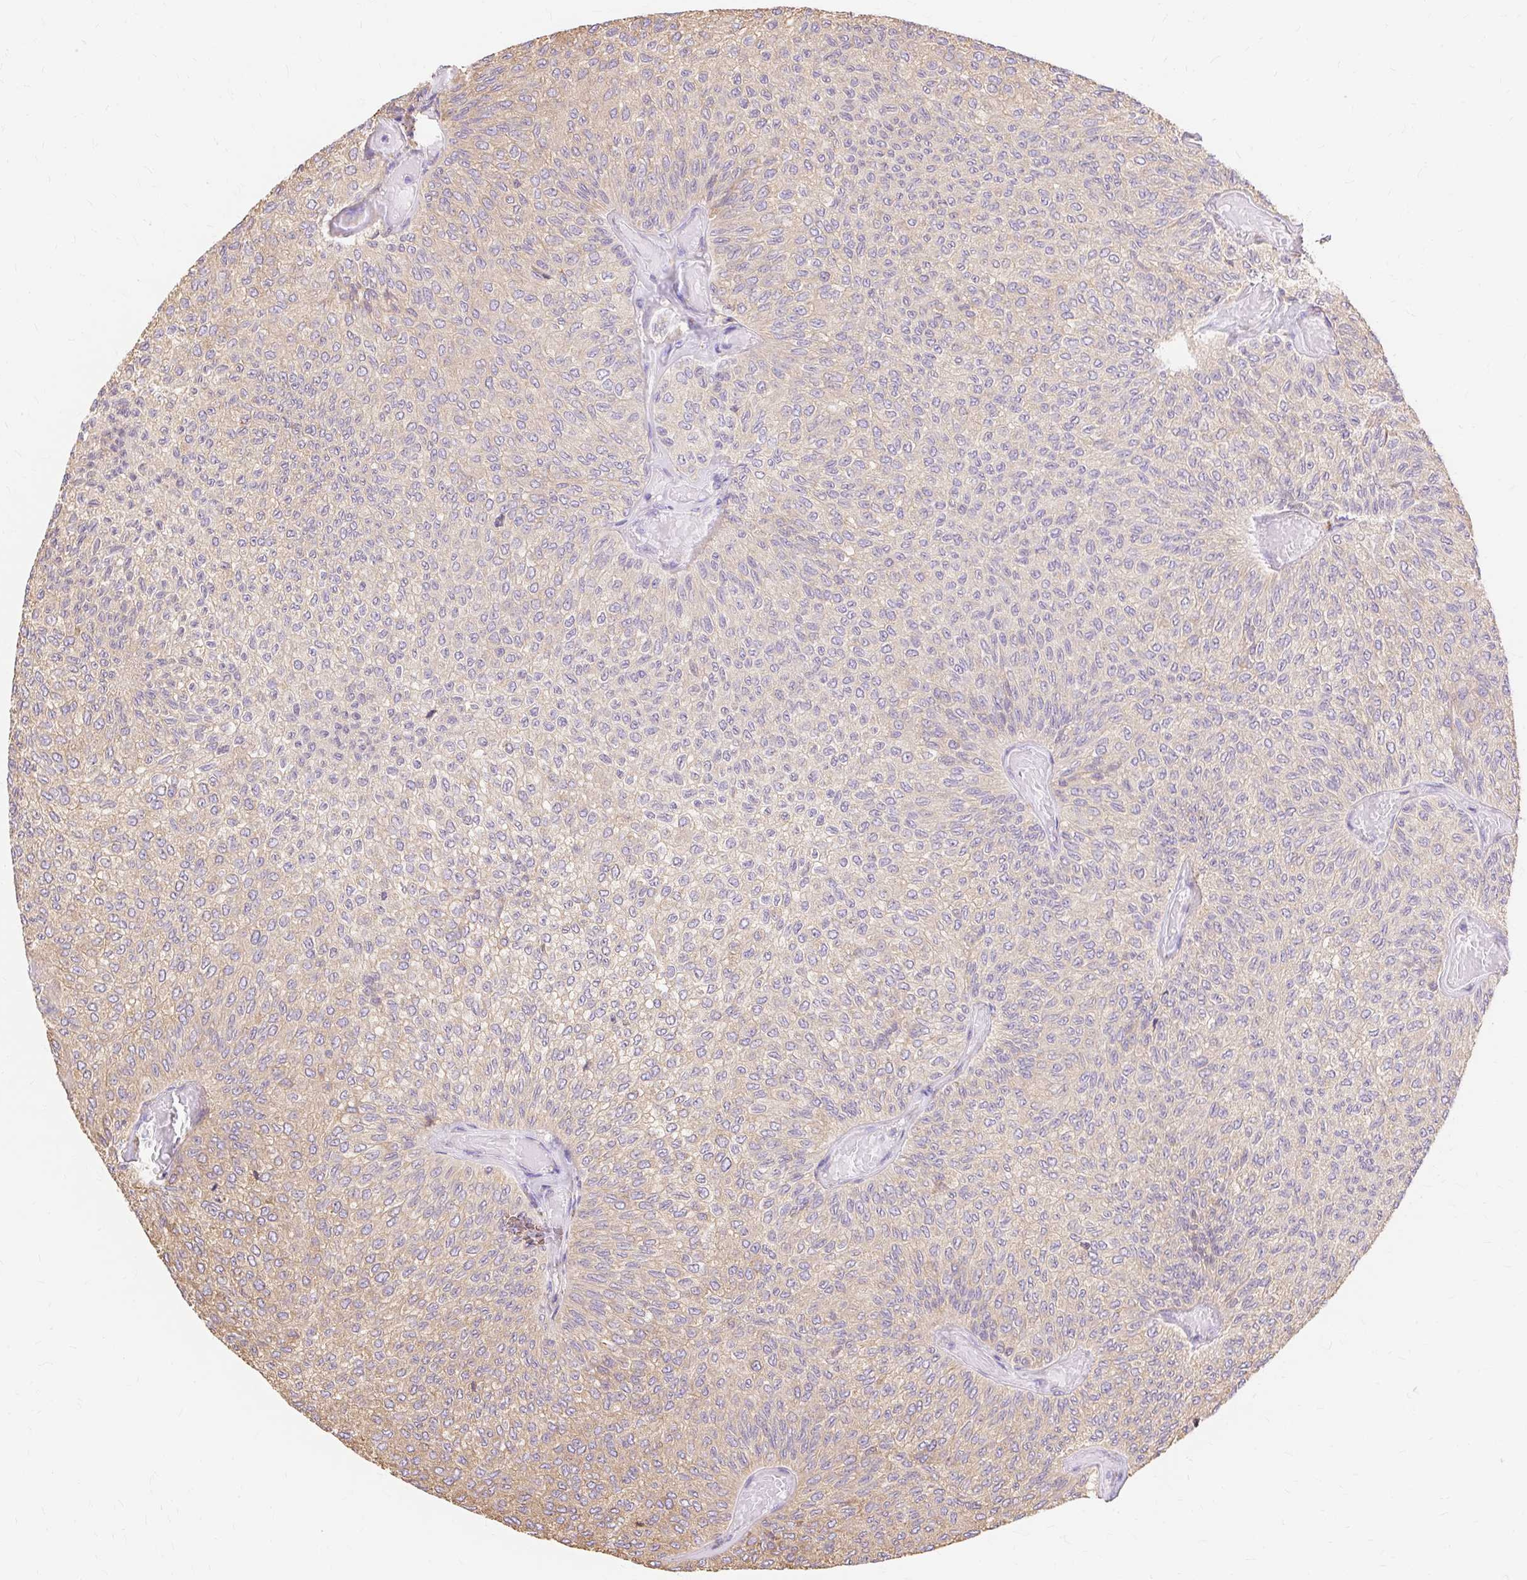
{"staining": {"intensity": "weak", "quantity": "25%-75%", "location": "cytoplasmic/membranous"}, "tissue": "urothelial cancer", "cell_type": "Tumor cells", "image_type": "cancer", "snomed": [{"axis": "morphology", "description": "Urothelial carcinoma, Low grade"}, {"axis": "topography", "description": "Urinary bladder"}], "caption": "Immunohistochemical staining of urothelial carcinoma (low-grade) demonstrates low levels of weak cytoplasmic/membranous staining in about 25%-75% of tumor cells. (IHC, brightfield microscopy, high magnification).", "gene": "RPS17", "patient": {"sex": "male", "age": 78}}